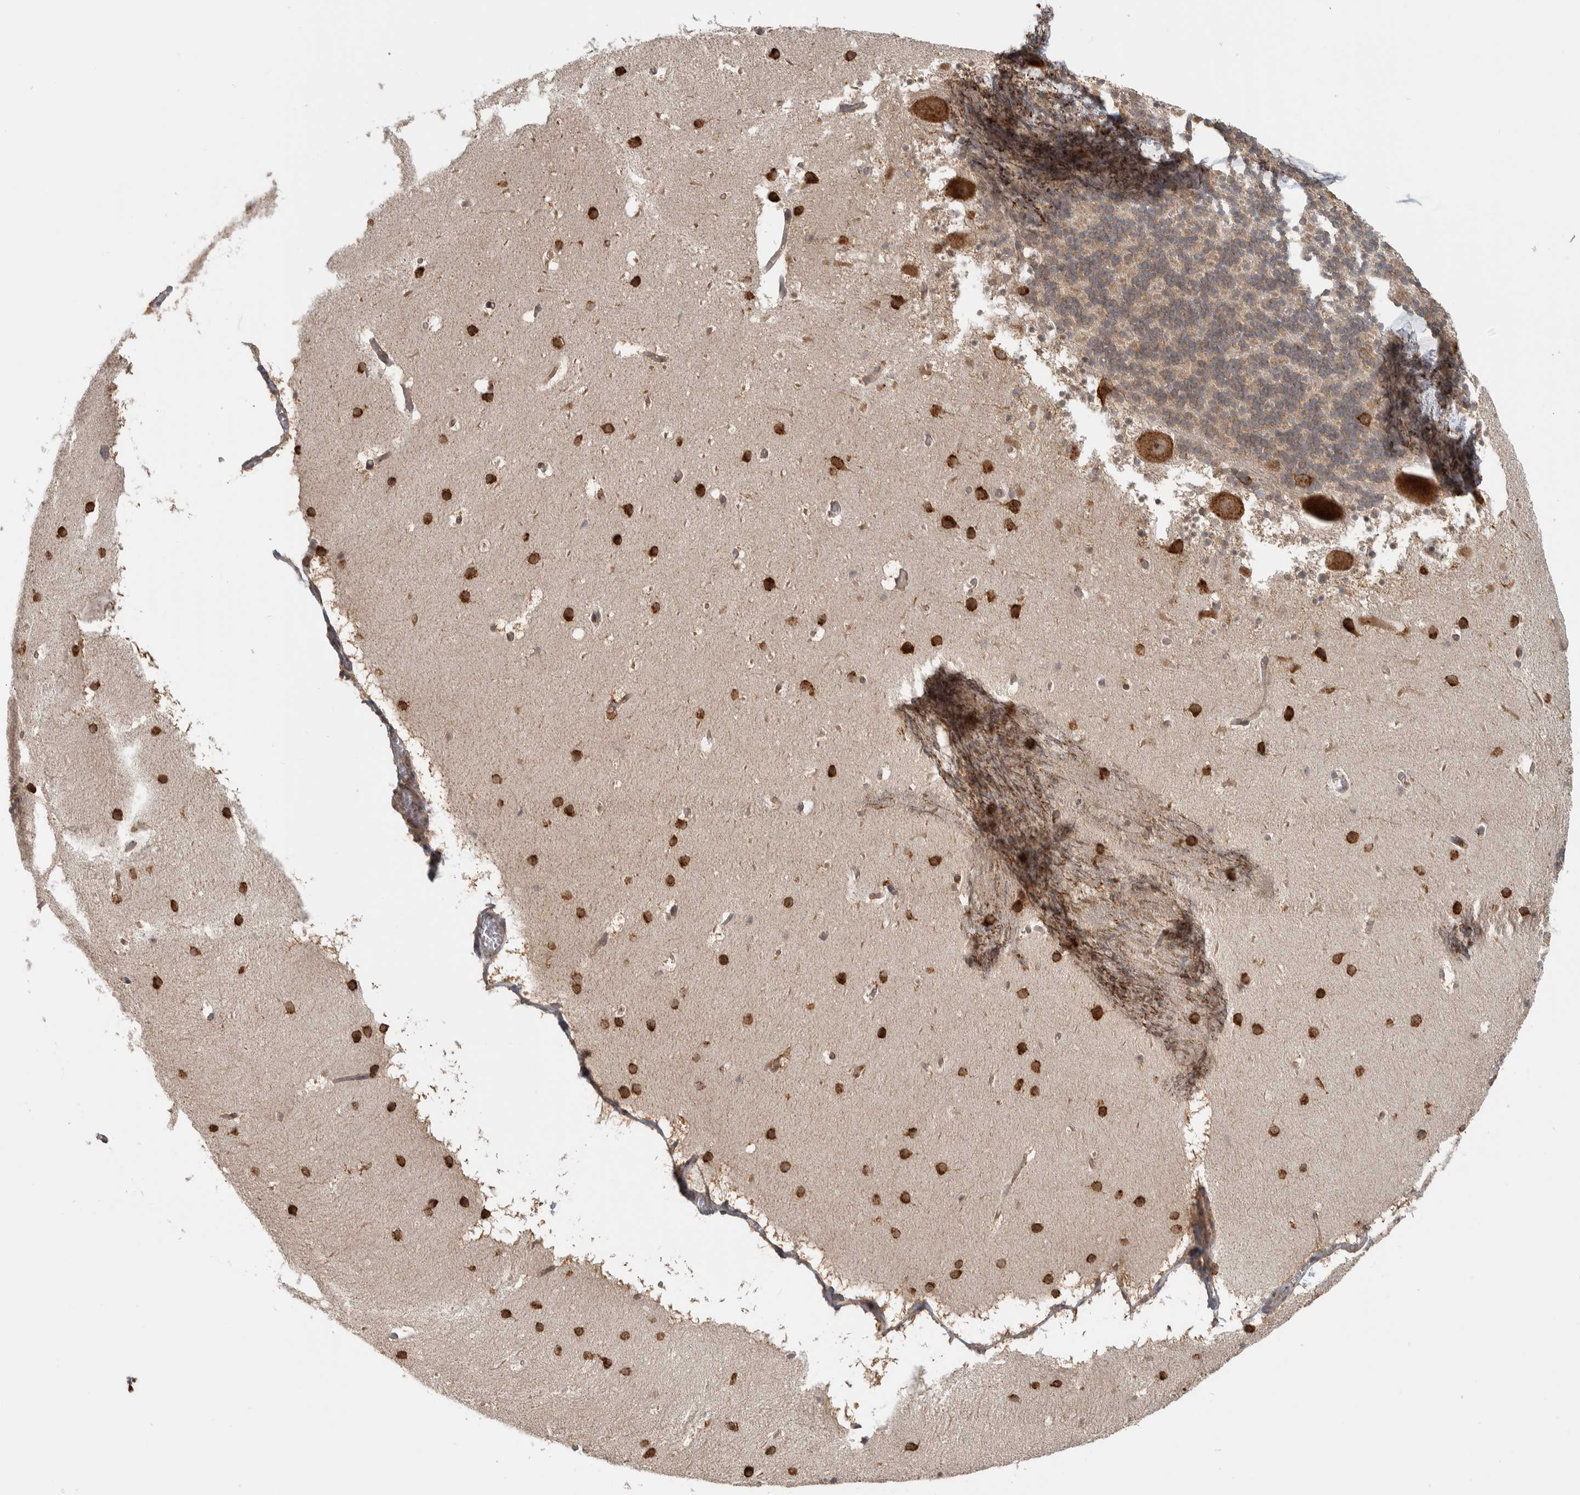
{"staining": {"intensity": "moderate", "quantity": ">75%", "location": "cytoplasmic/membranous"}, "tissue": "cerebellum", "cell_type": "Cells in granular layer", "image_type": "normal", "snomed": [{"axis": "morphology", "description": "Normal tissue, NOS"}, {"axis": "topography", "description": "Cerebellum"}], "caption": "Immunohistochemical staining of unremarkable cerebellum exhibits >75% levels of moderate cytoplasmic/membranous protein positivity in approximately >75% of cells in granular layer.", "gene": "EIF3H", "patient": {"sex": "male", "age": 45}}